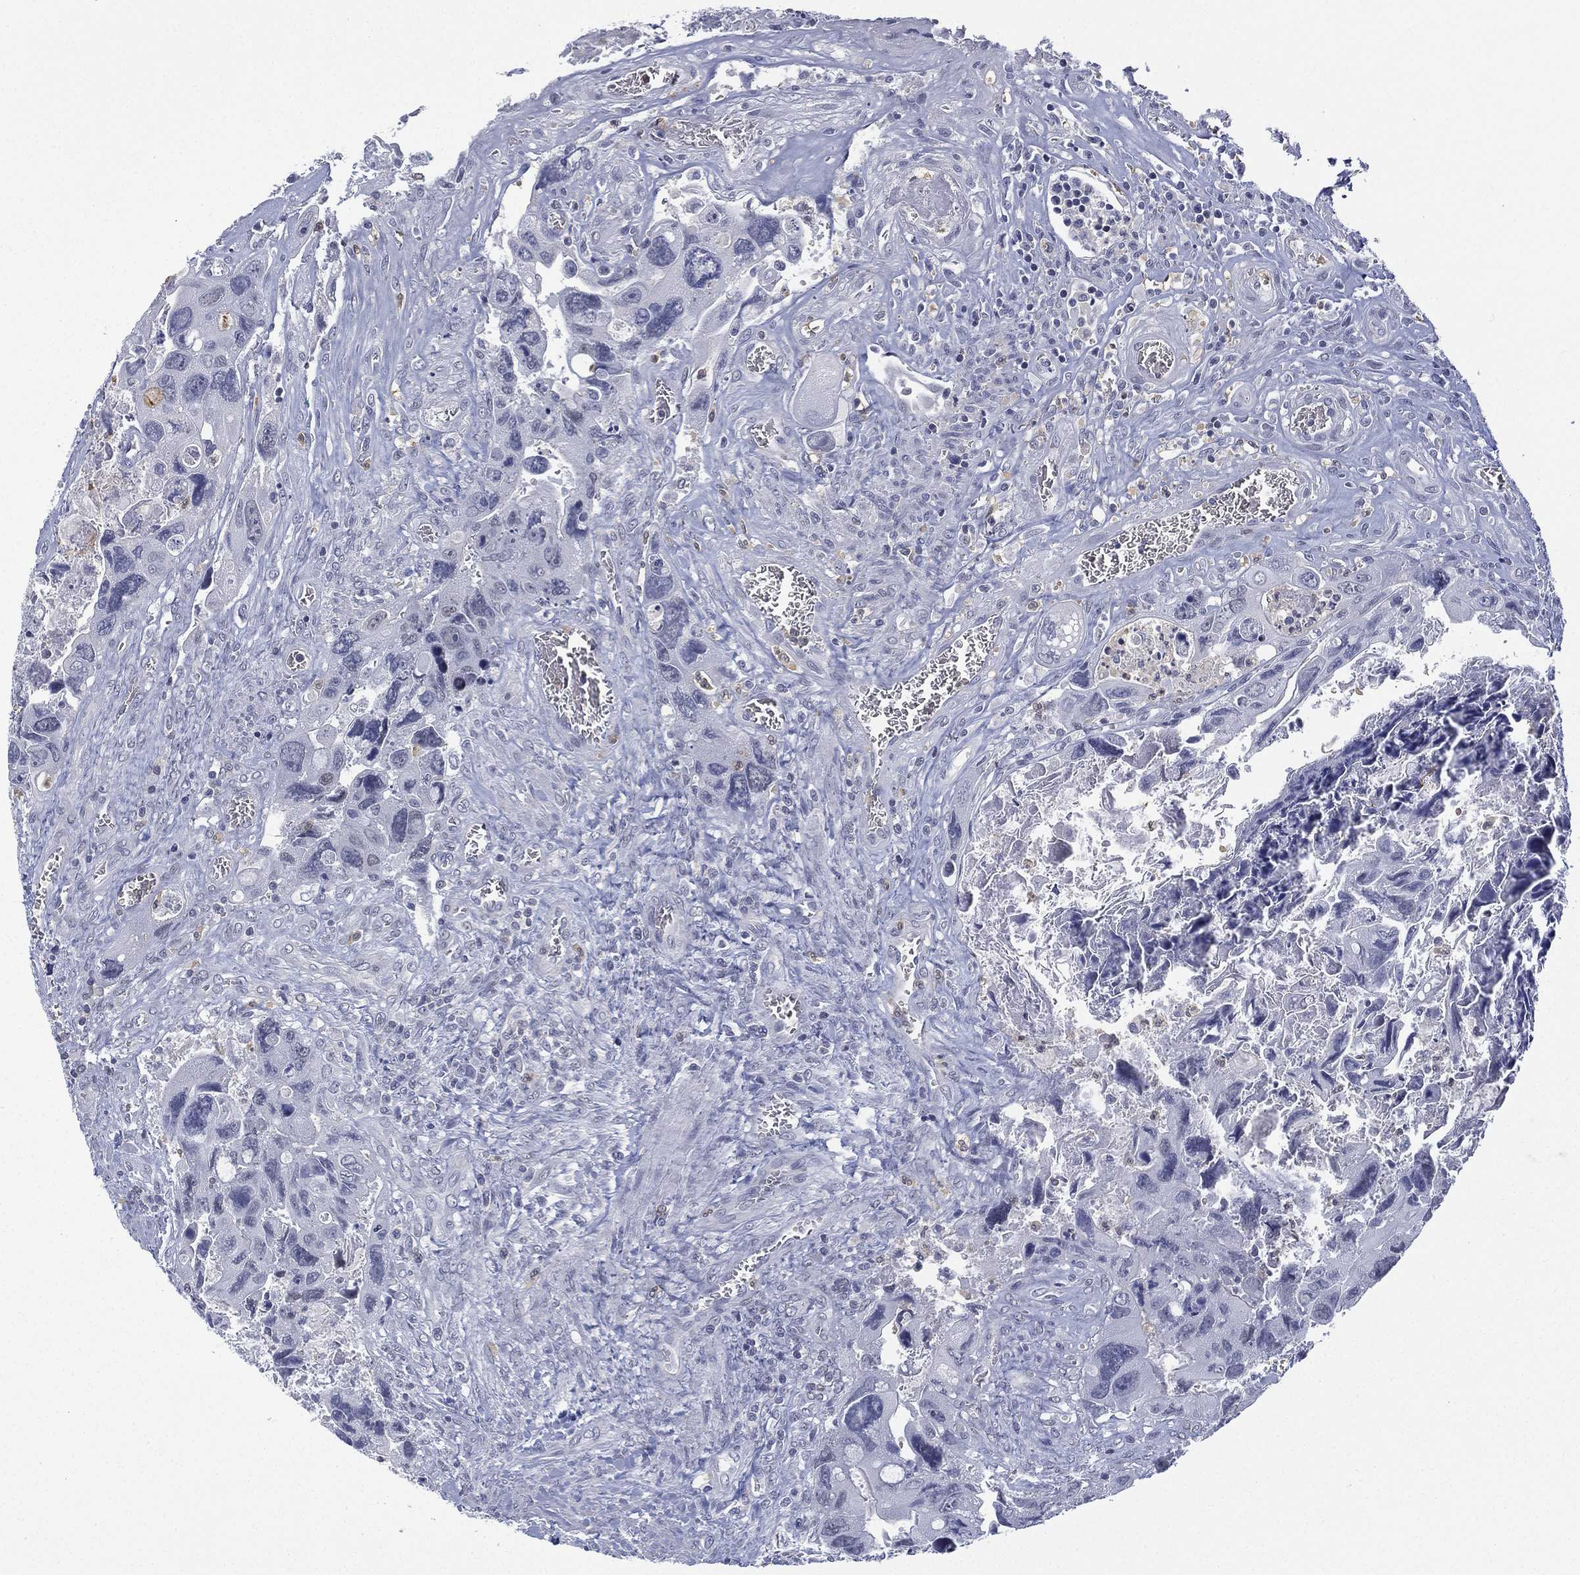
{"staining": {"intensity": "negative", "quantity": "none", "location": "none"}, "tissue": "colorectal cancer", "cell_type": "Tumor cells", "image_type": "cancer", "snomed": [{"axis": "morphology", "description": "Adenocarcinoma, NOS"}, {"axis": "topography", "description": "Rectum"}], "caption": "Human adenocarcinoma (colorectal) stained for a protein using IHC reveals no staining in tumor cells.", "gene": "ZNF711", "patient": {"sex": "male", "age": 62}}